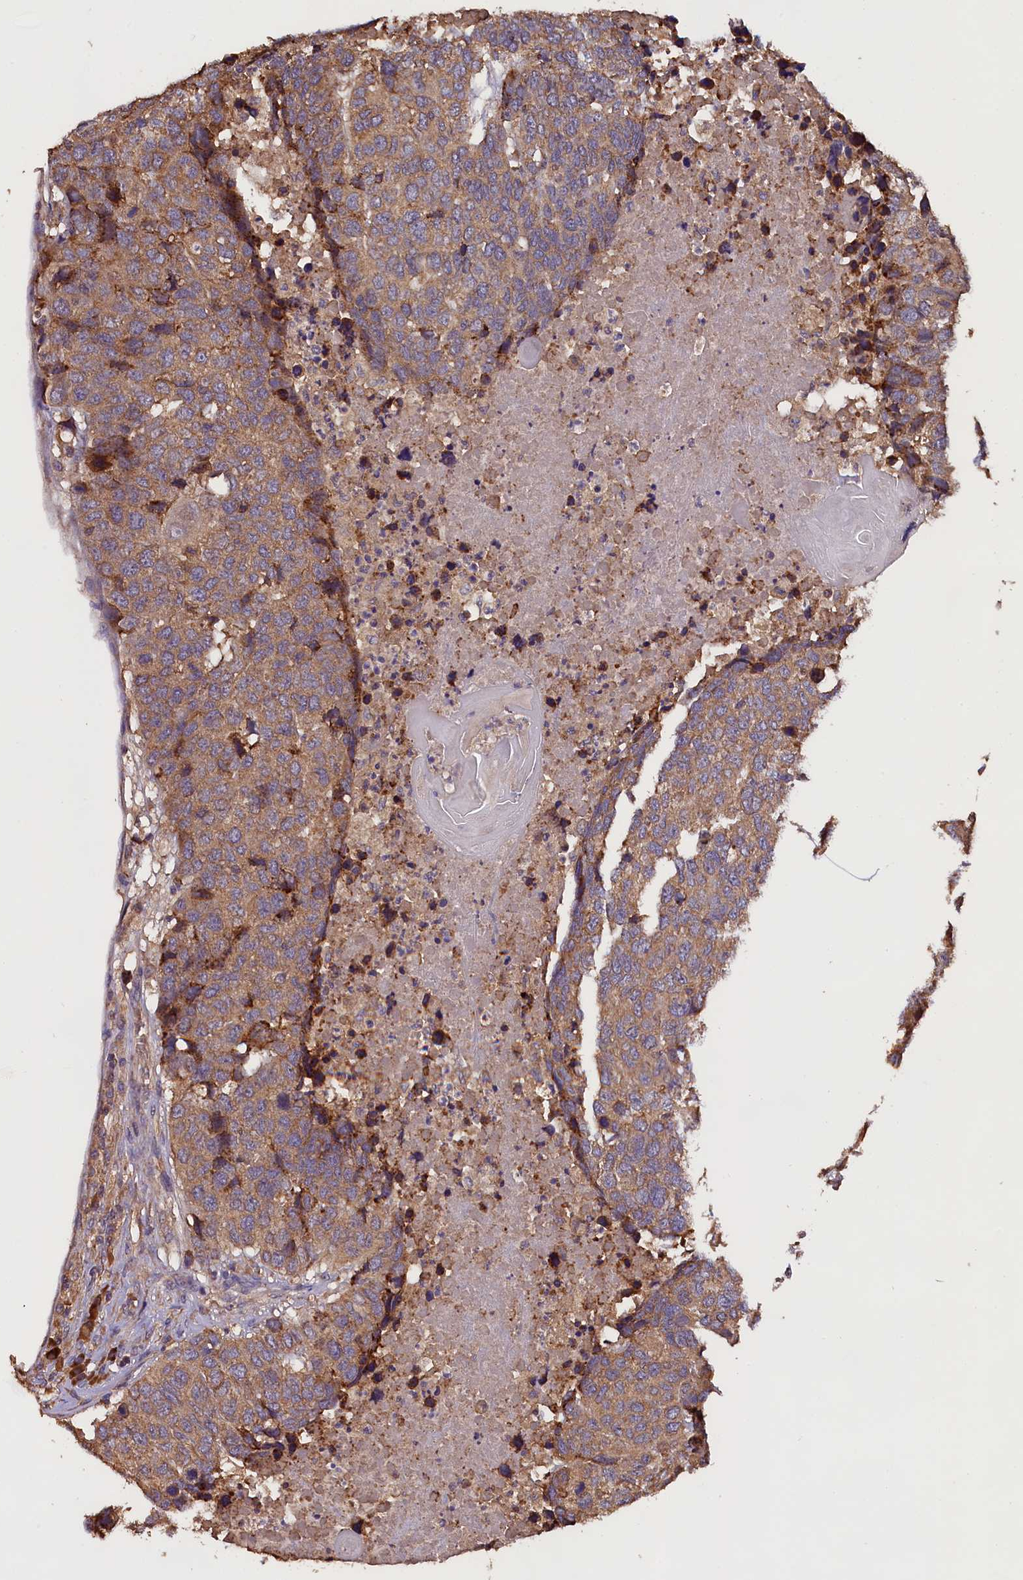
{"staining": {"intensity": "moderate", "quantity": ">75%", "location": "cytoplasmic/membranous"}, "tissue": "head and neck cancer", "cell_type": "Tumor cells", "image_type": "cancer", "snomed": [{"axis": "morphology", "description": "Squamous cell carcinoma, NOS"}, {"axis": "topography", "description": "Head-Neck"}], "caption": "Head and neck squamous cell carcinoma stained with a brown dye shows moderate cytoplasmic/membranous positive expression in approximately >75% of tumor cells.", "gene": "ENKD1", "patient": {"sex": "male", "age": 66}}